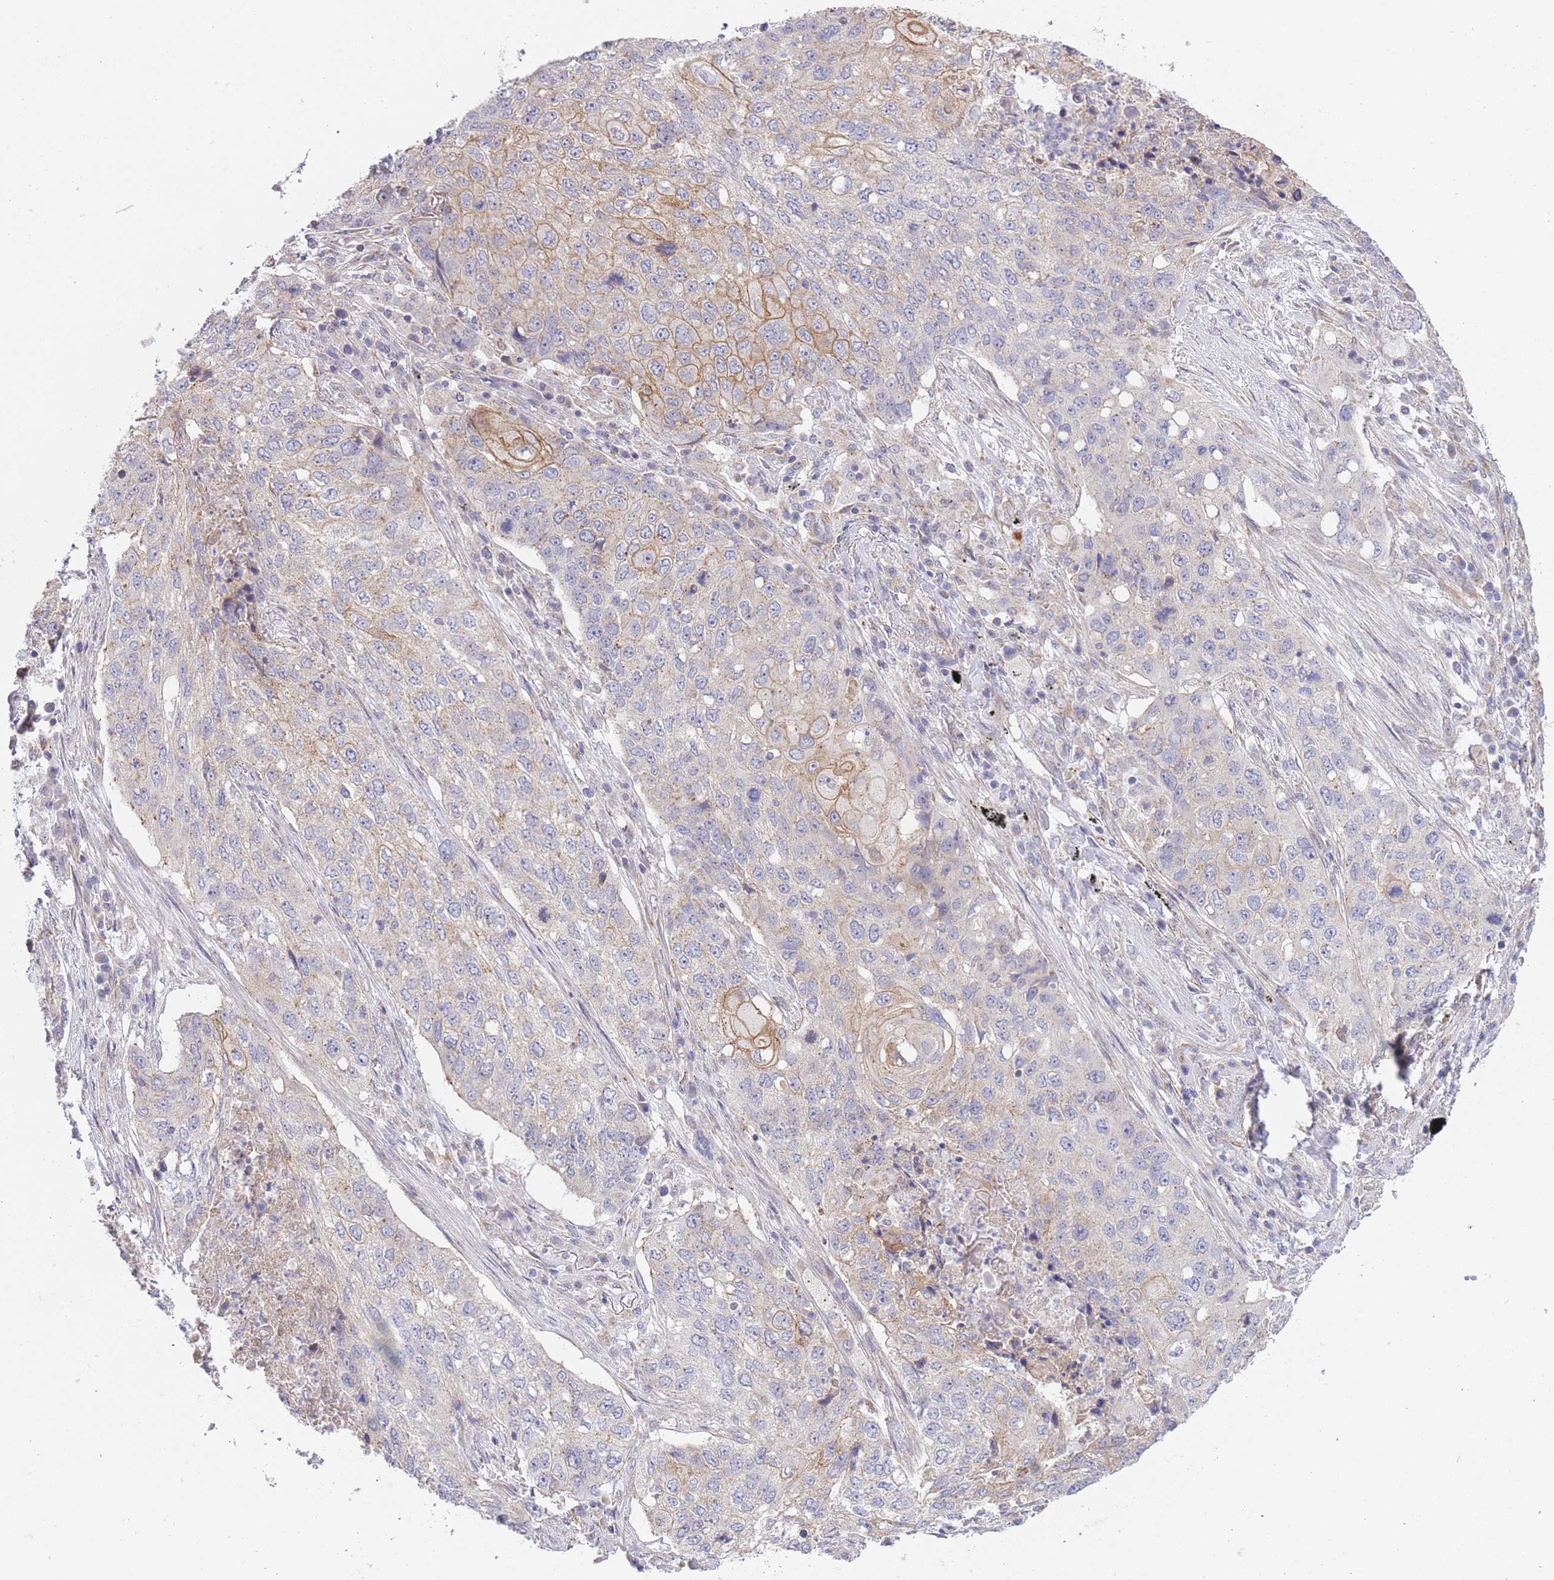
{"staining": {"intensity": "moderate", "quantity": "<25%", "location": "cytoplasmic/membranous"}, "tissue": "lung cancer", "cell_type": "Tumor cells", "image_type": "cancer", "snomed": [{"axis": "morphology", "description": "Squamous cell carcinoma, NOS"}, {"axis": "topography", "description": "Lung"}], "caption": "Immunohistochemistry (IHC) photomicrograph of human lung cancer (squamous cell carcinoma) stained for a protein (brown), which exhibits low levels of moderate cytoplasmic/membranous expression in approximately <25% of tumor cells.", "gene": "CTBP1", "patient": {"sex": "female", "age": 63}}